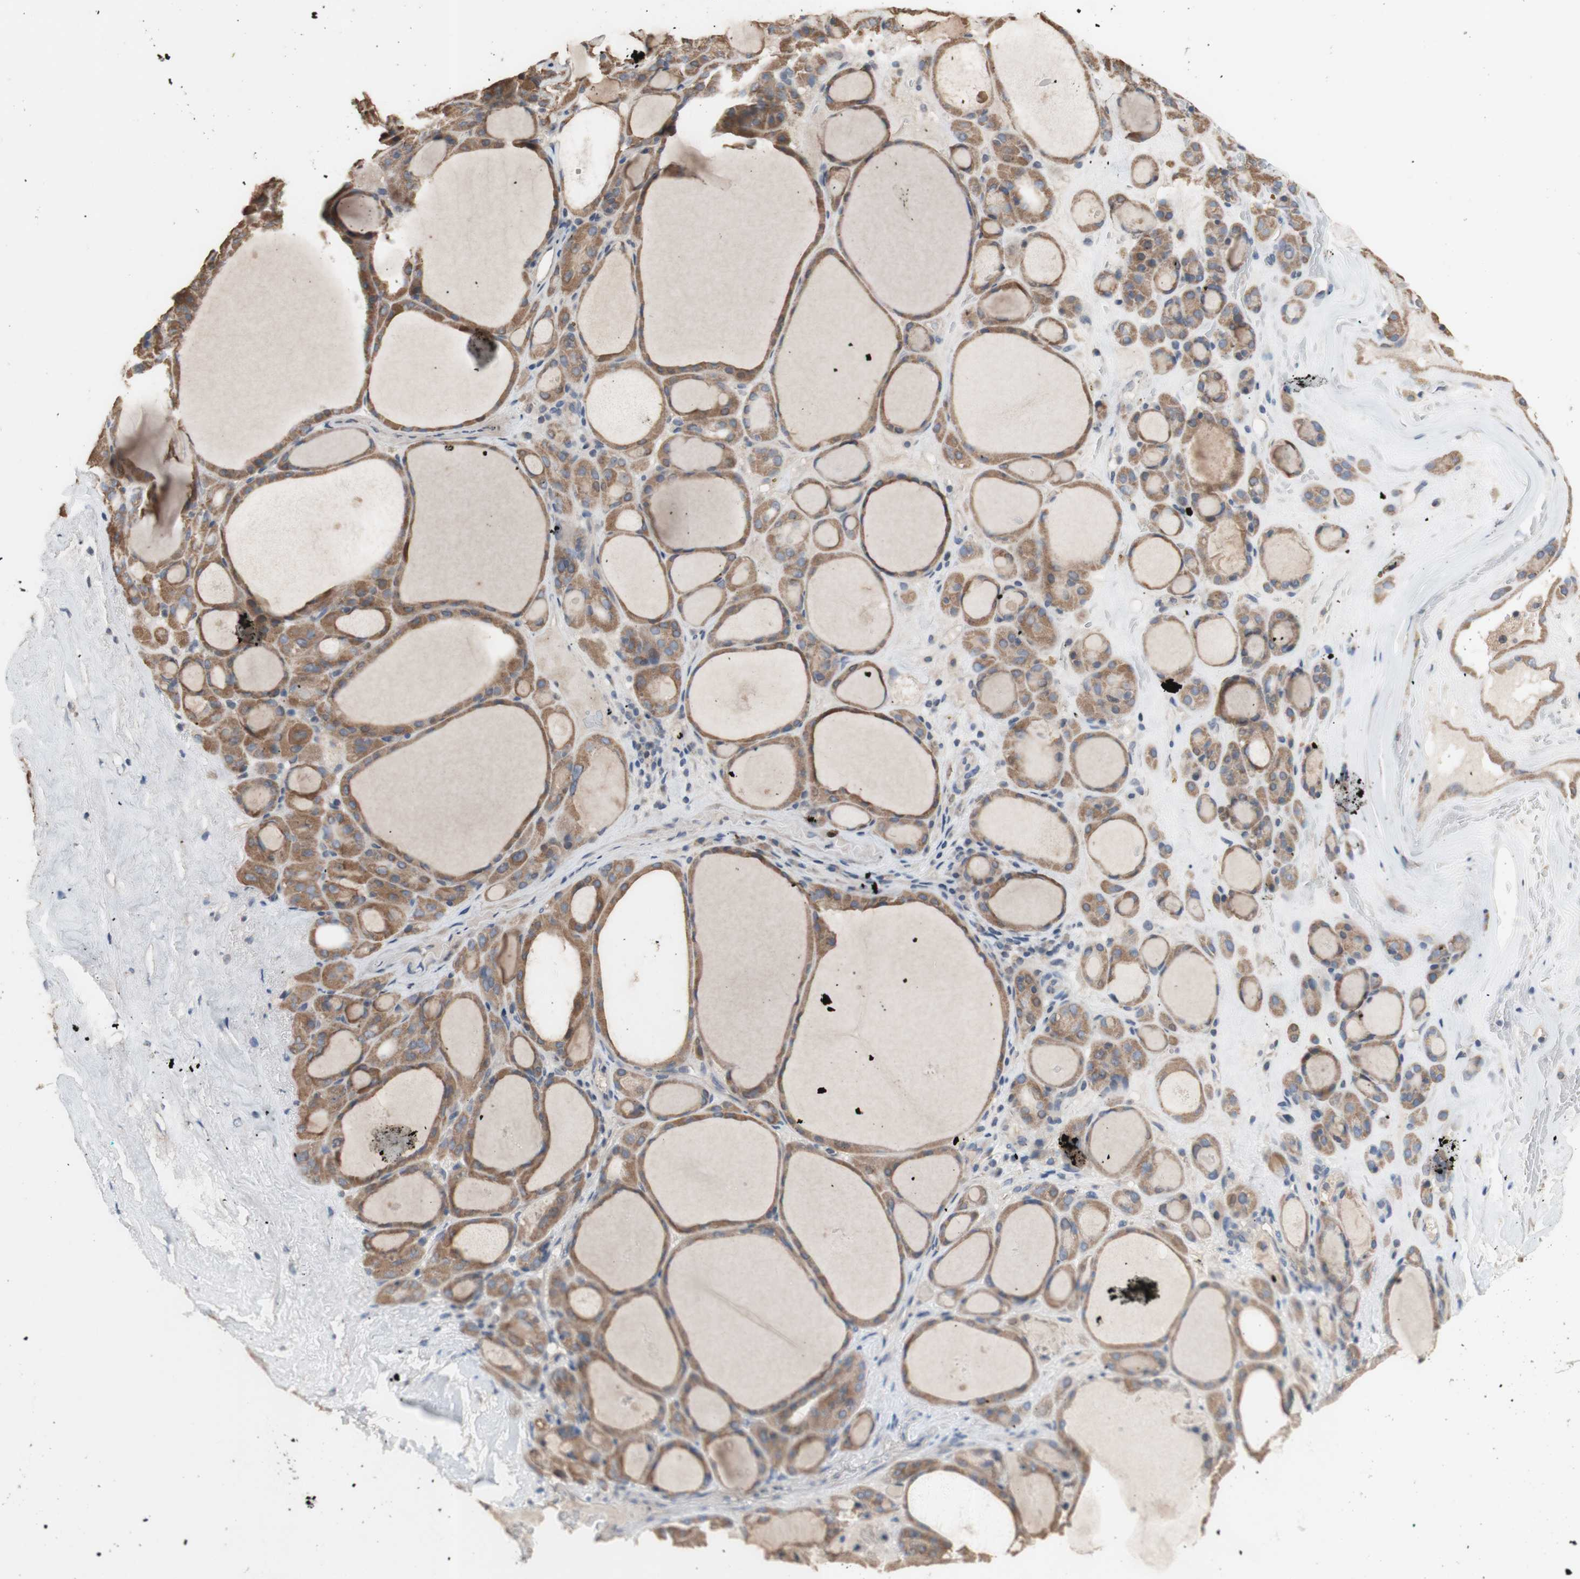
{"staining": {"intensity": "moderate", "quantity": ">75%", "location": "cytoplasmic/membranous"}, "tissue": "thyroid gland", "cell_type": "Glandular cells", "image_type": "normal", "snomed": [{"axis": "morphology", "description": "Normal tissue, NOS"}, {"axis": "morphology", "description": "Carcinoma, NOS"}, {"axis": "topography", "description": "Thyroid gland"}], "caption": "Normal thyroid gland was stained to show a protein in brown. There is medium levels of moderate cytoplasmic/membranous positivity in about >75% of glandular cells. (DAB (3,3'-diaminobenzidine) IHC with brightfield microscopy, high magnification).", "gene": "PTGIS", "patient": {"sex": "female", "age": 86}}